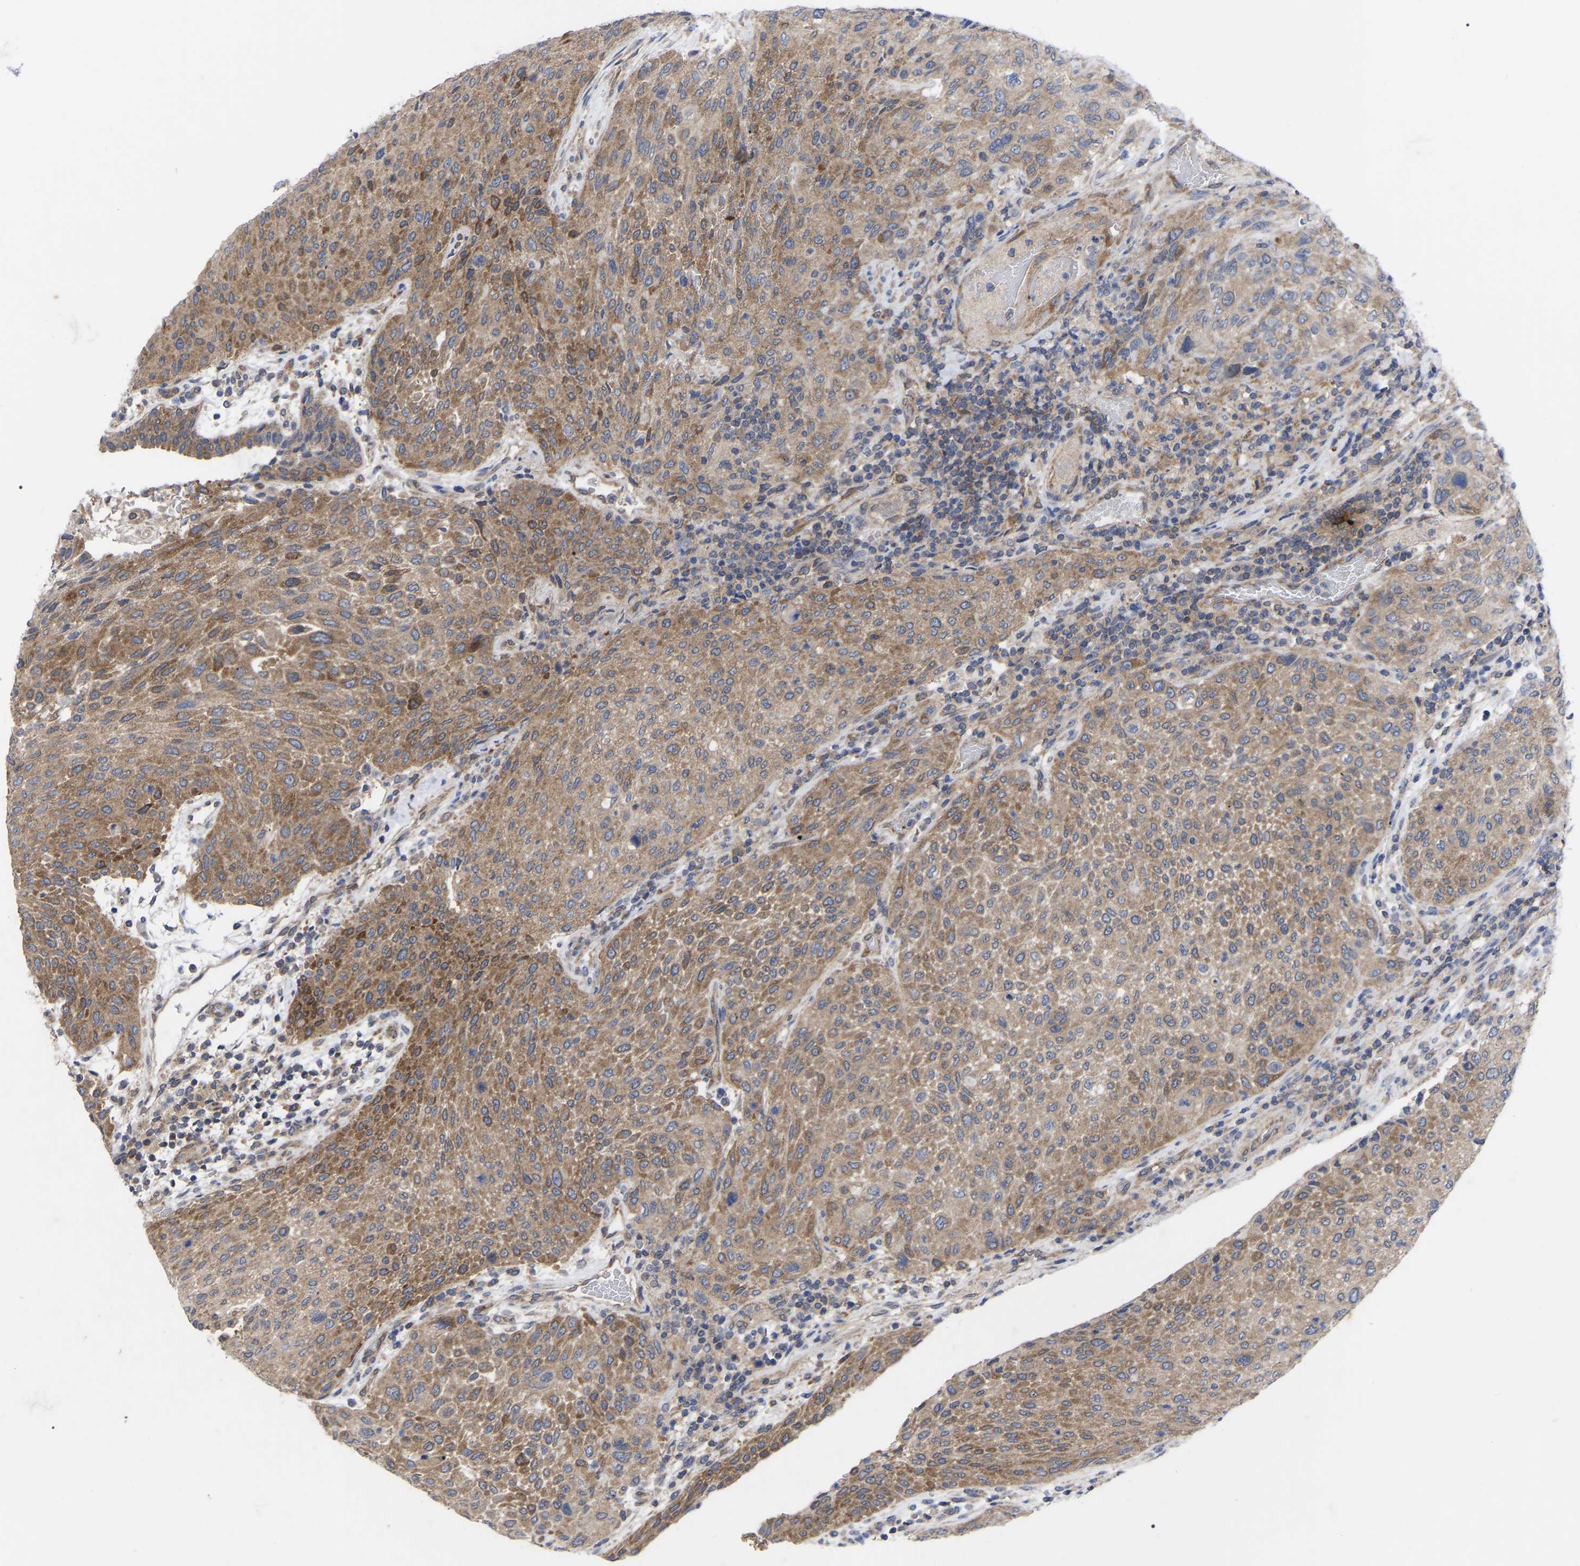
{"staining": {"intensity": "strong", "quantity": "25%-75%", "location": "cytoplasmic/membranous"}, "tissue": "urothelial cancer", "cell_type": "Tumor cells", "image_type": "cancer", "snomed": [{"axis": "morphology", "description": "Urothelial carcinoma, Low grade"}, {"axis": "morphology", "description": "Urothelial carcinoma, High grade"}, {"axis": "topography", "description": "Urinary bladder"}], "caption": "A high amount of strong cytoplasmic/membranous positivity is seen in about 25%-75% of tumor cells in urothelial cancer tissue.", "gene": "TCP1", "patient": {"sex": "male", "age": 35}}